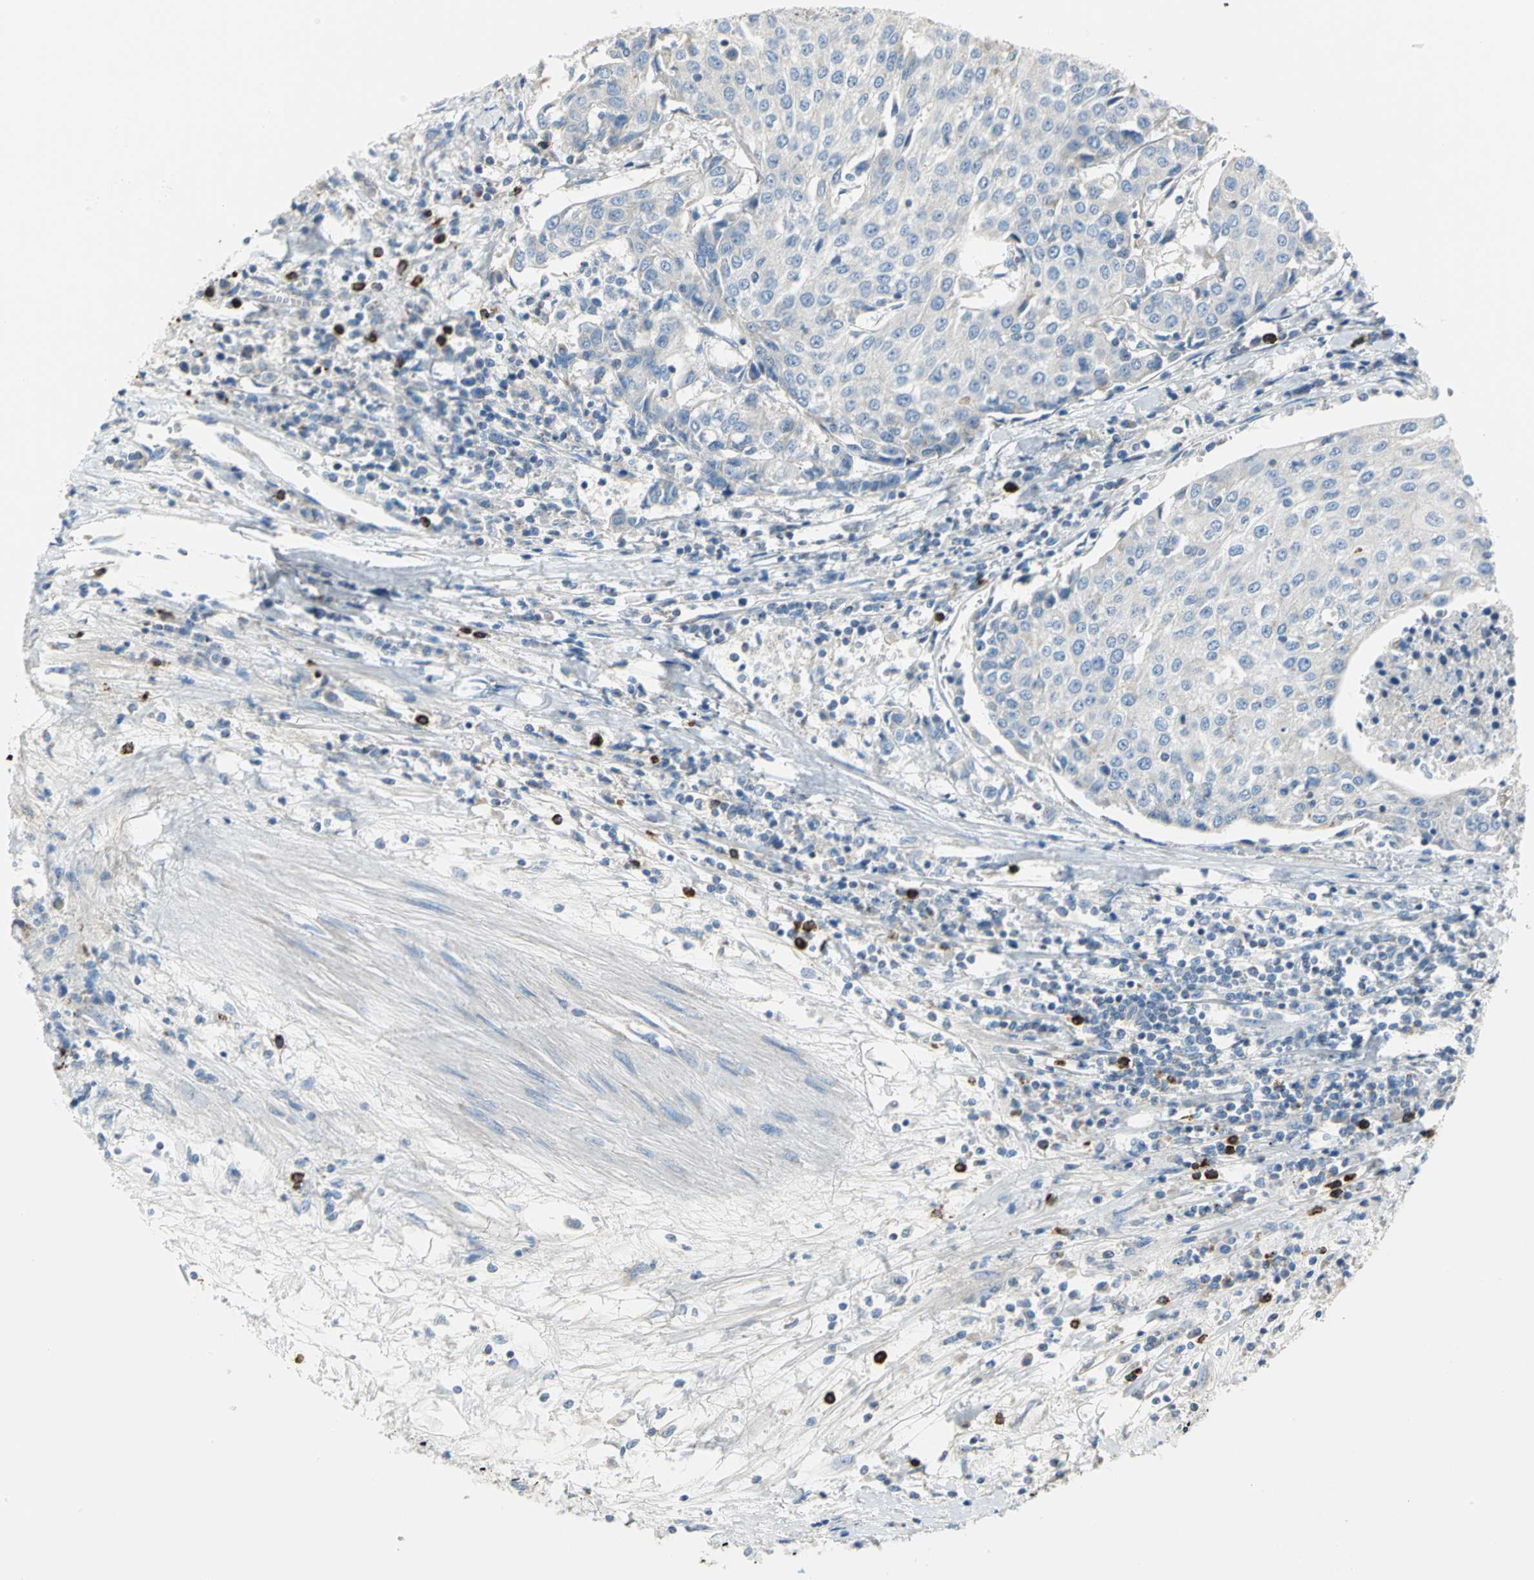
{"staining": {"intensity": "negative", "quantity": "none", "location": "none"}, "tissue": "urothelial cancer", "cell_type": "Tumor cells", "image_type": "cancer", "snomed": [{"axis": "morphology", "description": "Urothelial carcinoma, High grade"}, {"axis": "topography", "description": "Urinary bladder"}], "caption": "Photomicrograph shows no protein expression in tumor cells of urothelial carcinoma (high-grade) tissue.", "gene": "ALOX15", "patient": {"sex": "female", "age": 85}}